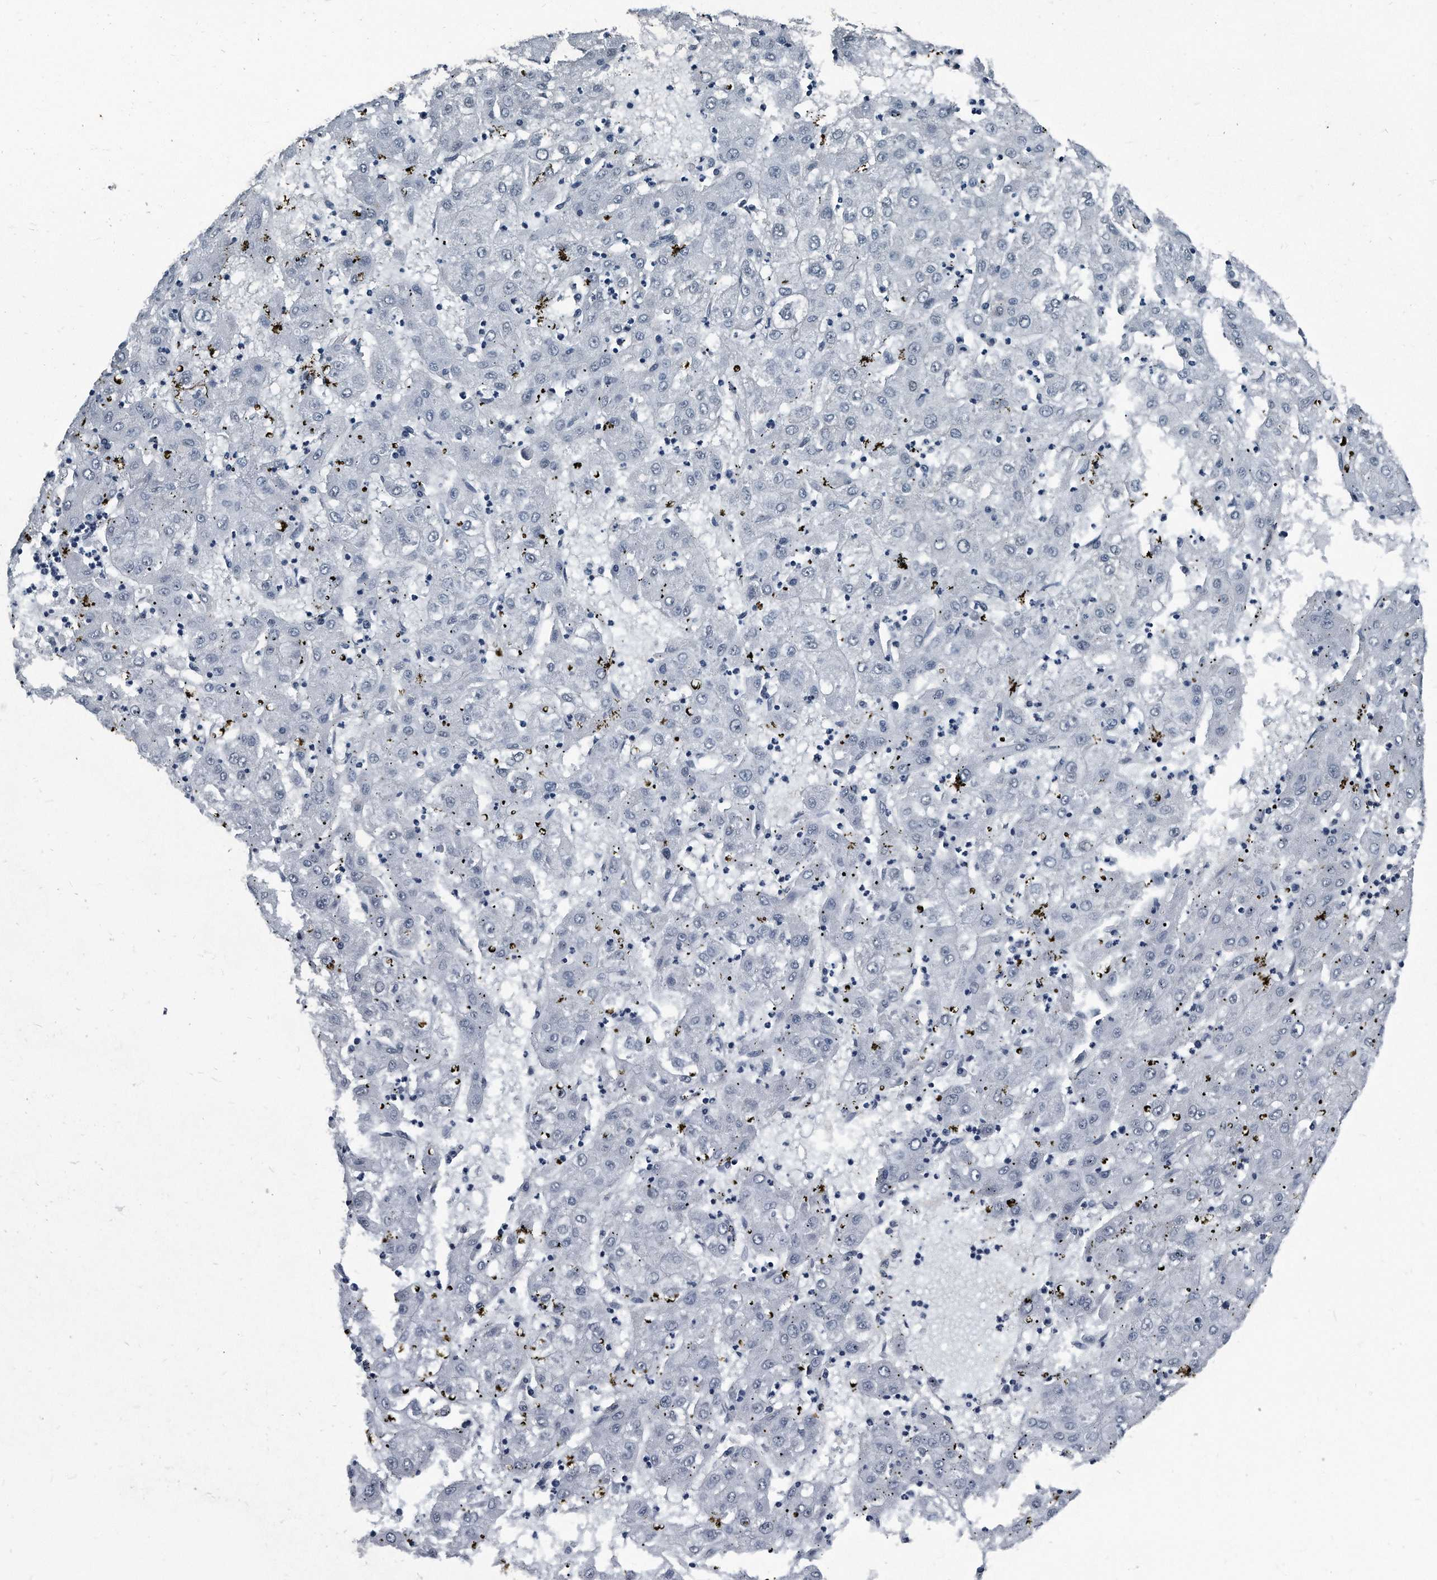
{"staining": {"intensity": "negative", "quantity": "none", "location": "none"}, "tissue": "liver cancer", "cell_type": "Tumor cells", "image_type": "cancer", "snomed": [{"axis": "morphology", "description": "Carcinoma, Hepatocellular, NOS"}, {"axis": "topography", "description": "Liver"}], "caption": "This is an immunohistochemistry histopathology image of human liver cancer. There is no expression in tumor cells.", "gene": "PLEC", "patient": {"sex": "male", "age": 72}}